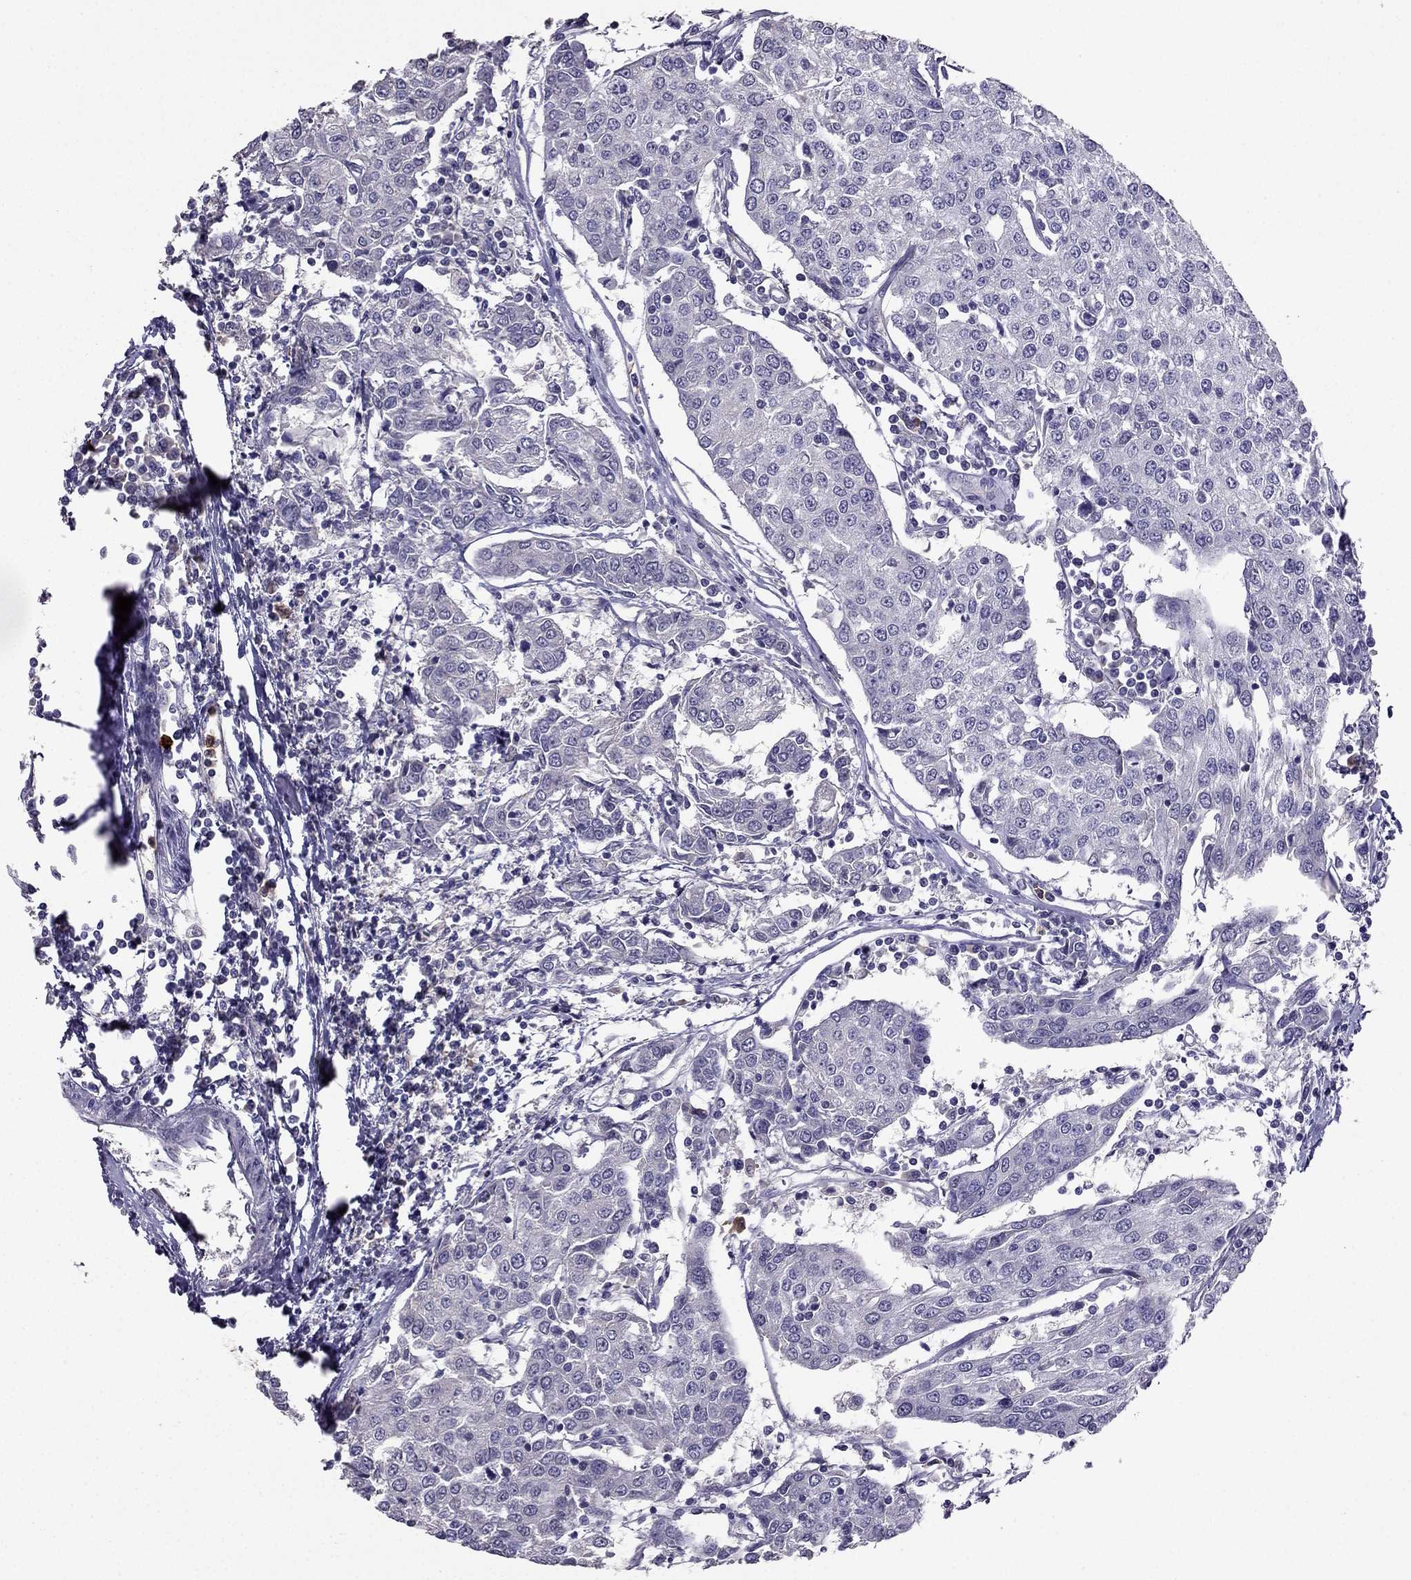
{"staining": {"intensity": "negative", "quantity": "none", "location": "none"}, "tissue": "urothelial cancer", "cell_type": "Tumor cells", "image_type": "cancer", "snomed": [{"axis": "morphology", "description": "Urothelial carcinoma, High grade"}, {"axis": "topography", "description": "Urinary bladder"}], "caption": "Immunohistochemistry (IHC) micrograph of urothelial cancer stained for a protein (brown), which exhibits no positivity in tumor cells.", "gene": "RFLNB", "patient": {"sex": "female", "age": 85}}